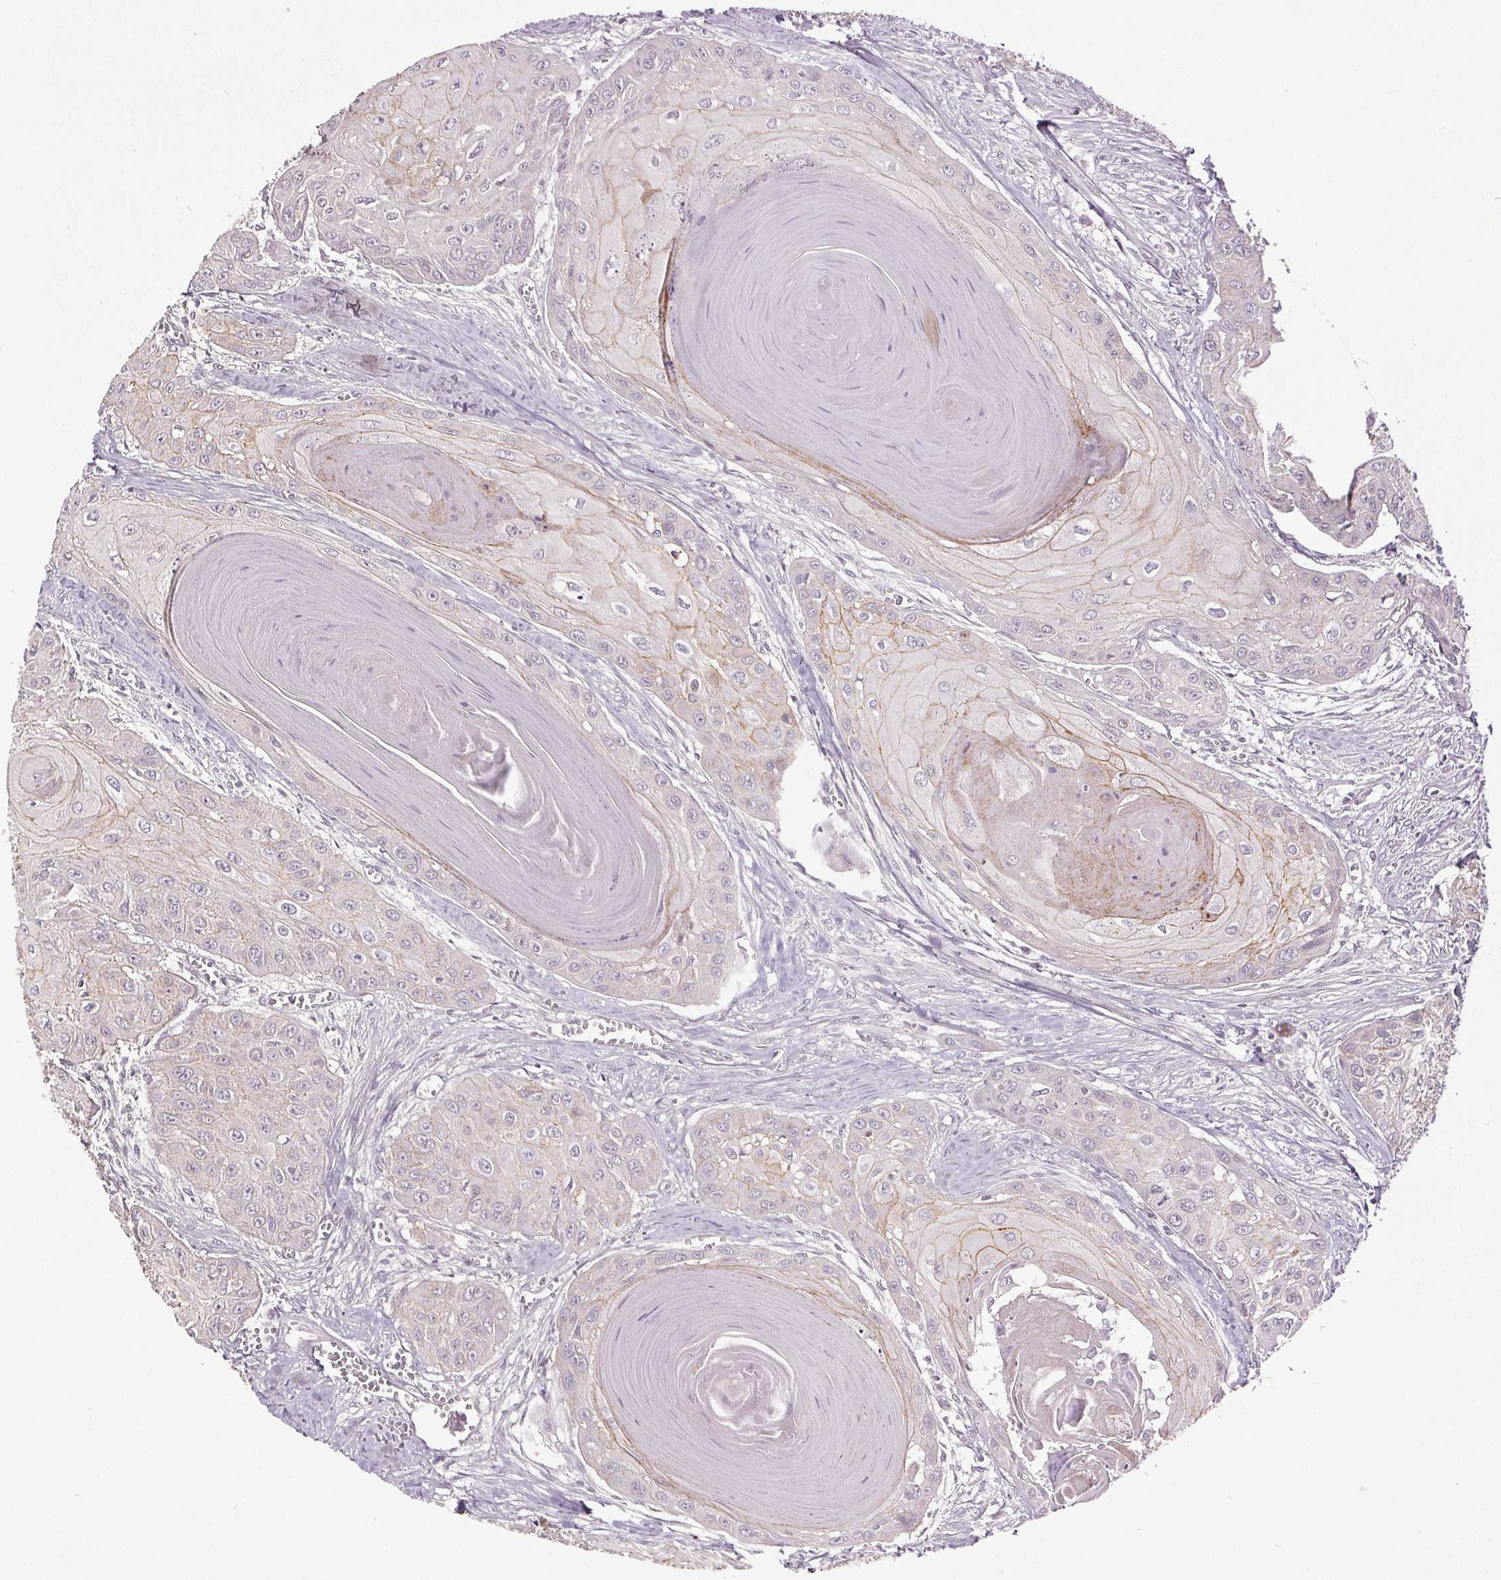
{"staining": {"intensity": "moderate", "quantity": "<25%", "location": "cytoplasmic/membranous"}, "tissue": "head and neck cancer", "cell_type": "Tumor cells", "image_type": "cancer", "snomed": [{"axis": "morphology", "description": "Squamous cell carcinoma, NOS"}, {"axis": "topography", "description": "Oral tissue"}, {"axis": "topography", "description": "Head-Neck"}], "caption": "Head and neck cancer stained with a protein marker demonstrates moderate staining in tumor cells.", "gene": "EPHB3", "patient": {"sex": "male", "age": 71}}